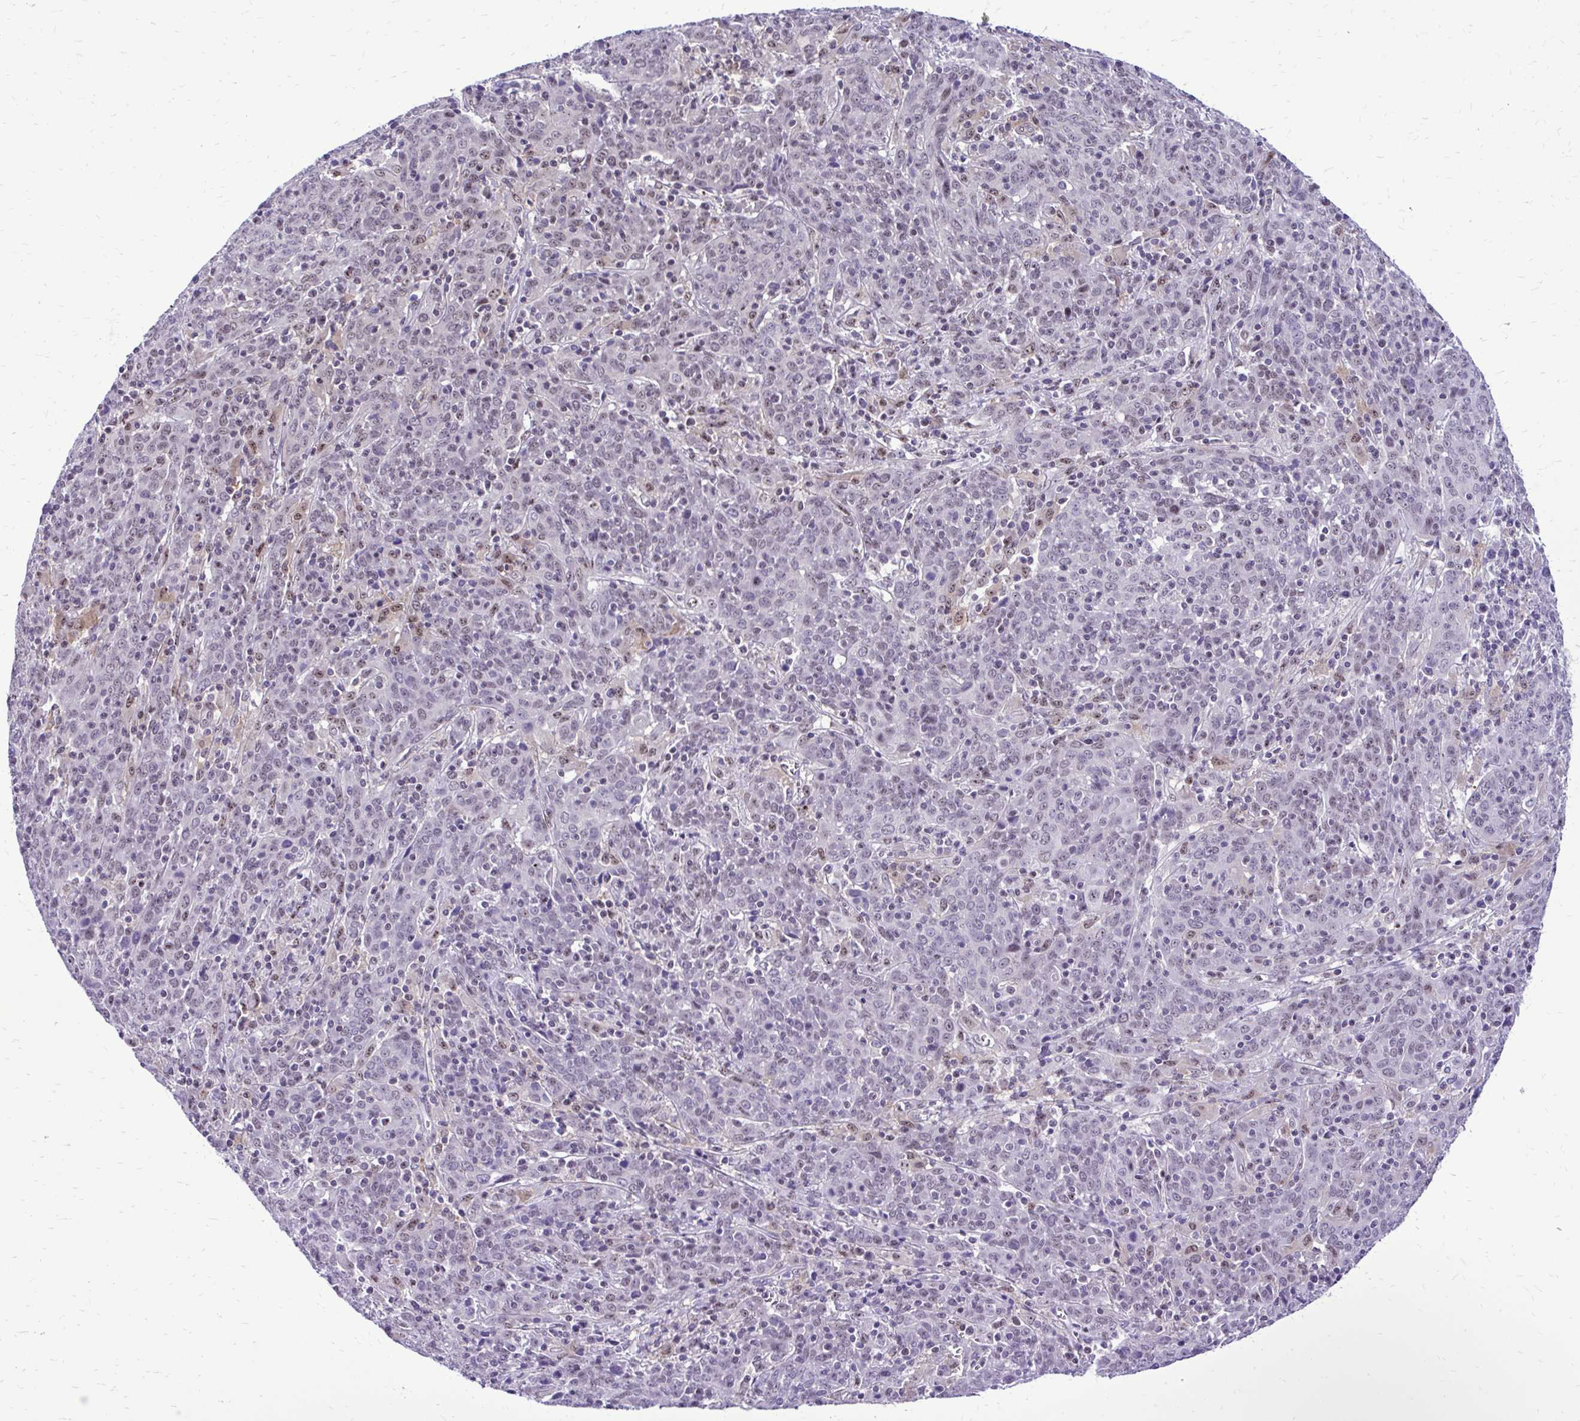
{"staining": {"intensity": "weak", "quantity": "<25%", "location": "nuclear"}, "tissue": "cervical cancer", "cell_type": "Tumor cells", "image_type": "cancer", "snomed": [{"axis": "morphology", "description": "Squamous cell carcinoma, NOS"}, {"axis": "topography", "description": "Cervix"}], "caption": "A micrograph of human squamous cell carcinoma (cervical) is negative for staining in tumor cells.", "gene": "RASL11B", "patient": {"sex": "female", "age": 67}}